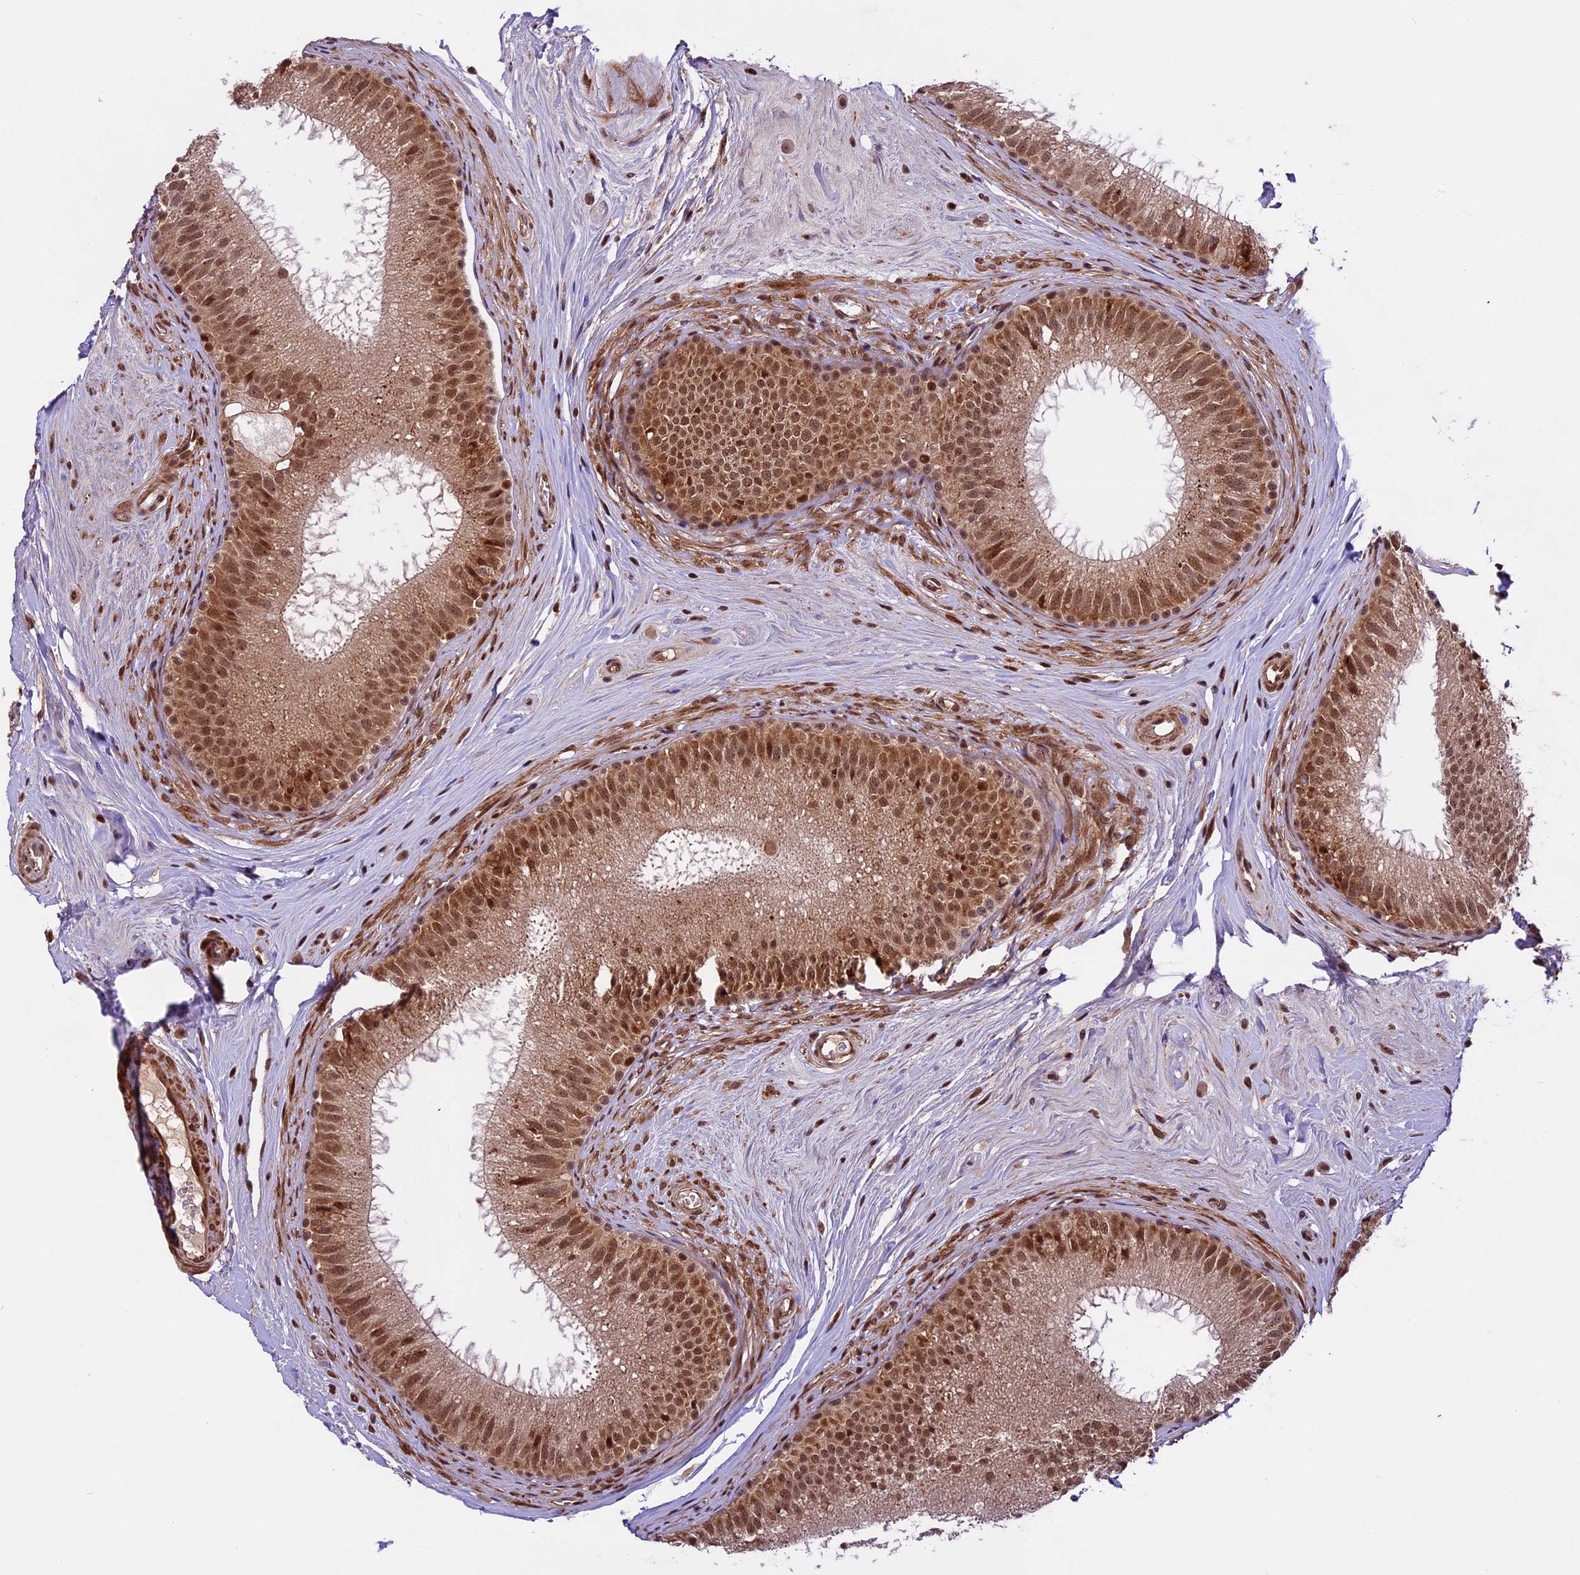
{"staining": {"intensity": "strong", "quantity": ">75%", "location": "cytoplasmic/membranous,nuclear"}, "tissue": "epididymis", "cell_type": "Glandular cells", "image_type": "normal", "snomed": [{"axis": "morphology", "description": "Normal tissue, NOS"}, {"axis": "topography", "description": "Epididymis"}], "caption": "Immunohistochemical staining of benign epididymis displays strong cytoplasmic/membranous,nuclear protein positivity in approximately >75% of glandular cells.", "gene": "DHX38", "patient": {"sex": "male", "age": 33}}